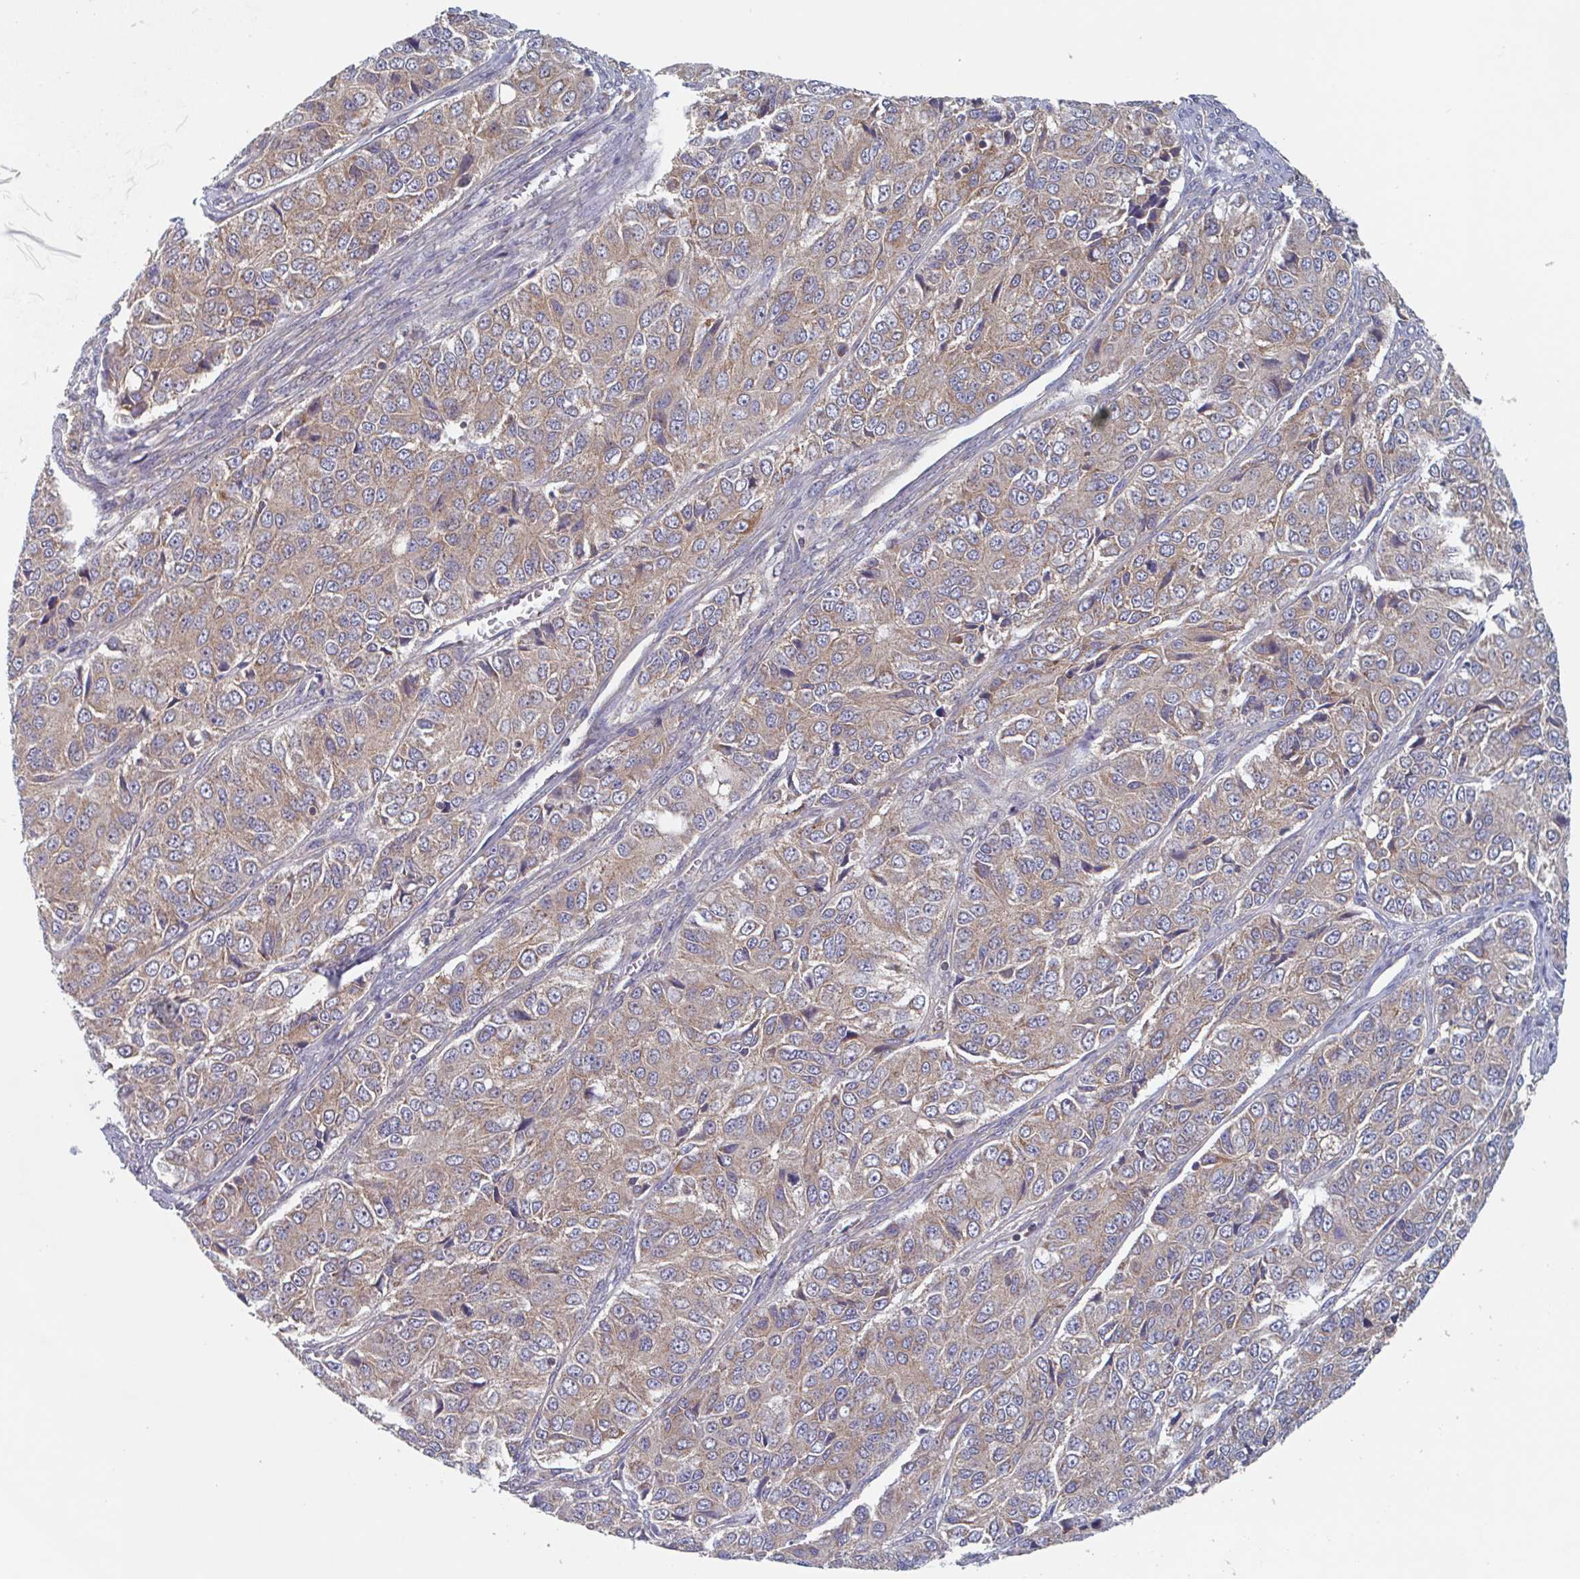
{"staining": {"intensity": "moderate", "quantity": ">75%", "location": "cytoplasmic/membranous"}, "tissue": "ovarian cancer", "cell_type": "Tumor cells", "image_type": "cancer", "snomed": [{"axis": "morphology", "description": "Carcinoma, endometroid"}, {"axis": "topography", "description": "Ovary"}], "caption": "Ovarian cancer (endometroid carcinoma) stained with immunohistochemistry (IHC) exhibits moderate cytoplasmic/membranous staining in about >75% of tumor cells. (DAB IHC with brightfield microscopy, high magnification).", "gene": "SURF1", "patient": {"sex": "female", "age": 51}}